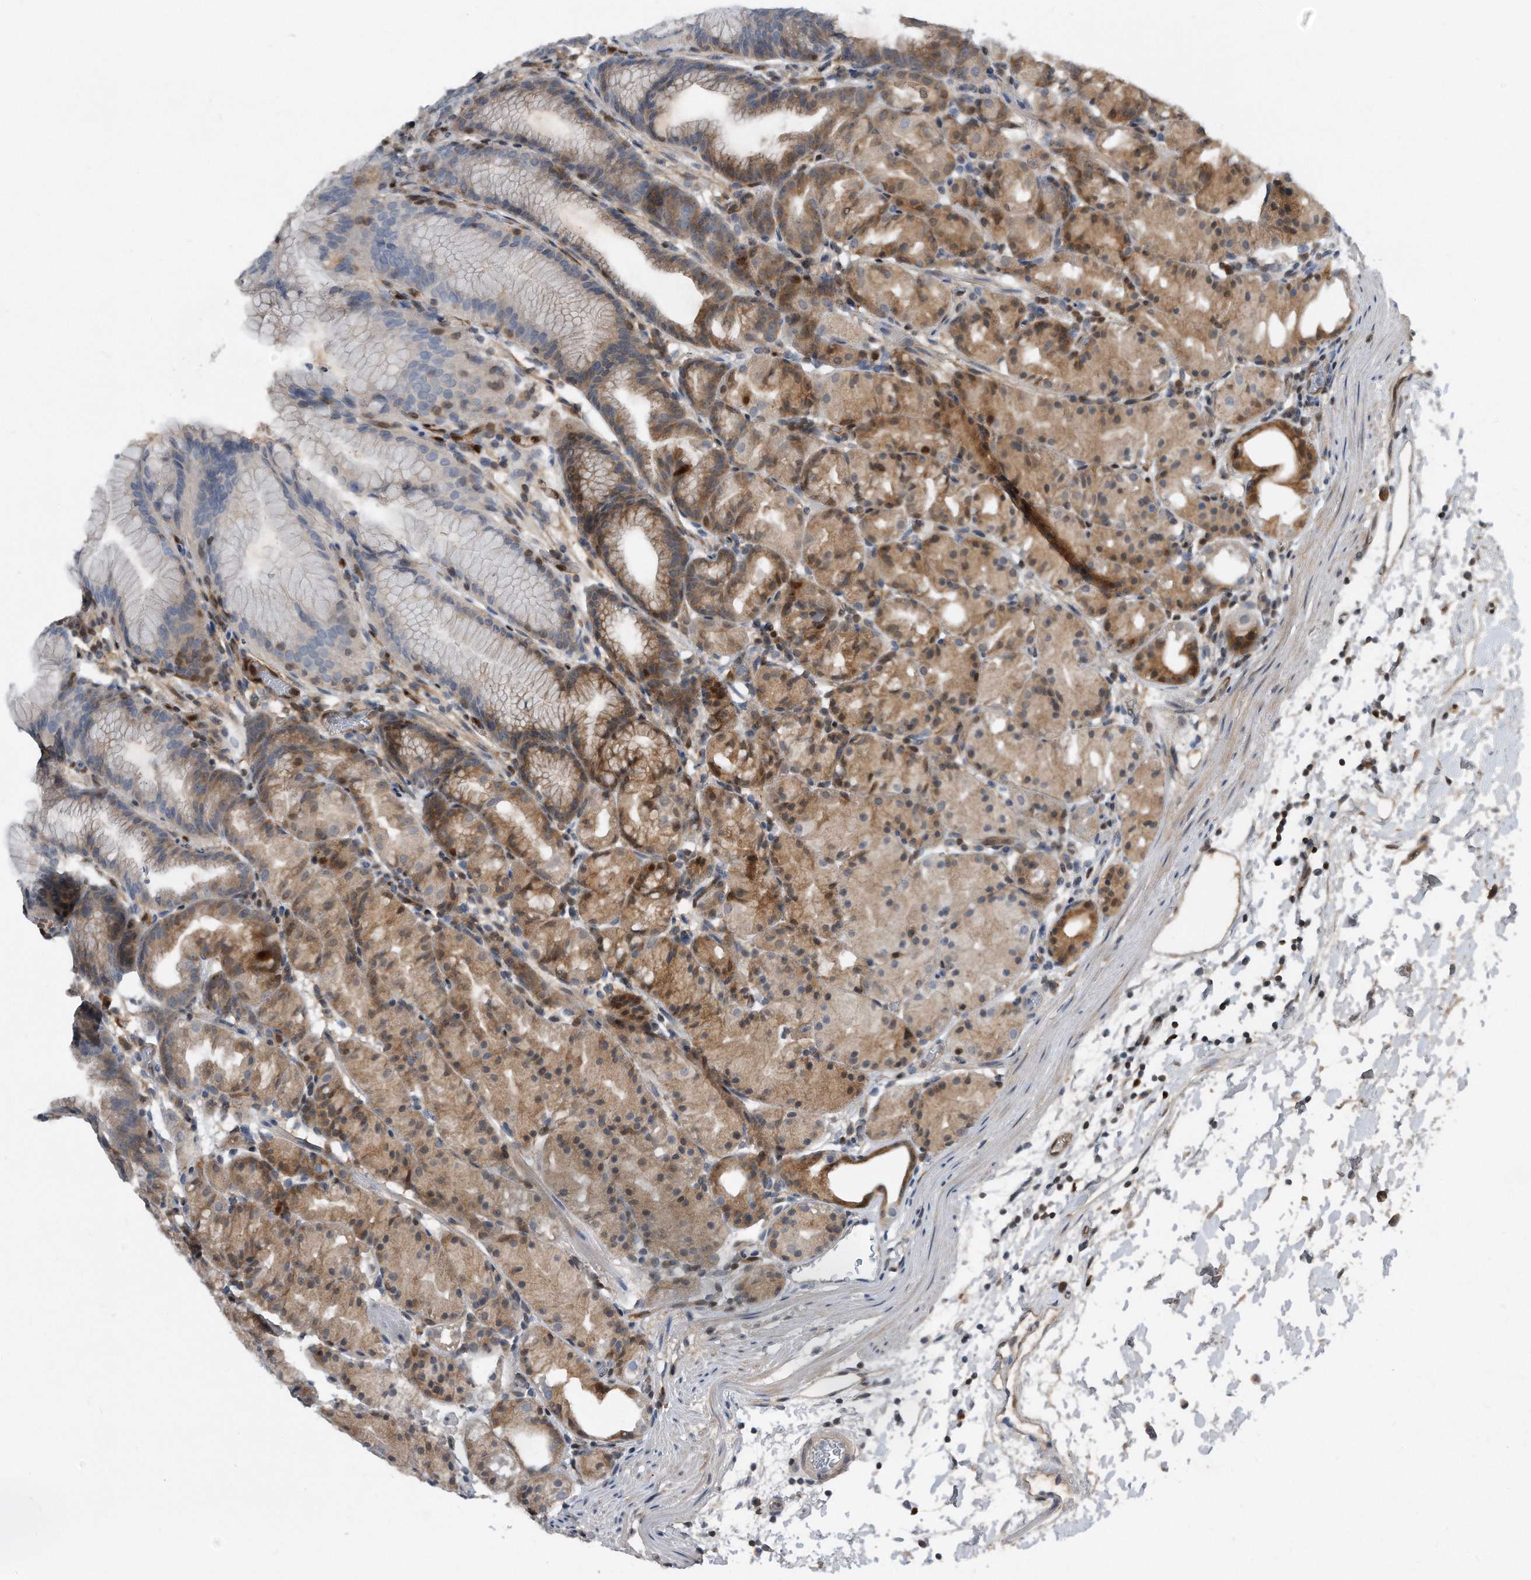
{"staining": {"intensity": "strong", "quantity": "25%-75%", "location": "cytoplasmic/membranous"}, "tissue": "stomach", "cell_type": "Glandular cells", "image_type": "normal", "snomed": [{"axis": "morphology", "description": "Normal tissue, NOS"}, {"axis": "topography", "description": "Stomach, upper"}], "caption": "Stomach stained with DAB (3,3'-diaminobenzidine) immunohistochemistry (IHC) exhibits high levels of strong cytoplasmic/membranous expression in approximately 25%-75% of glandular cells. The protein is stained brown, and the nuclei are stained in blue (DAB (3,3'-diaminobenzidine) IHC with brightfield microscopy, high magnification).", "gene": "MAP2K6", "patient": {"sex": "male", "age": 48}}